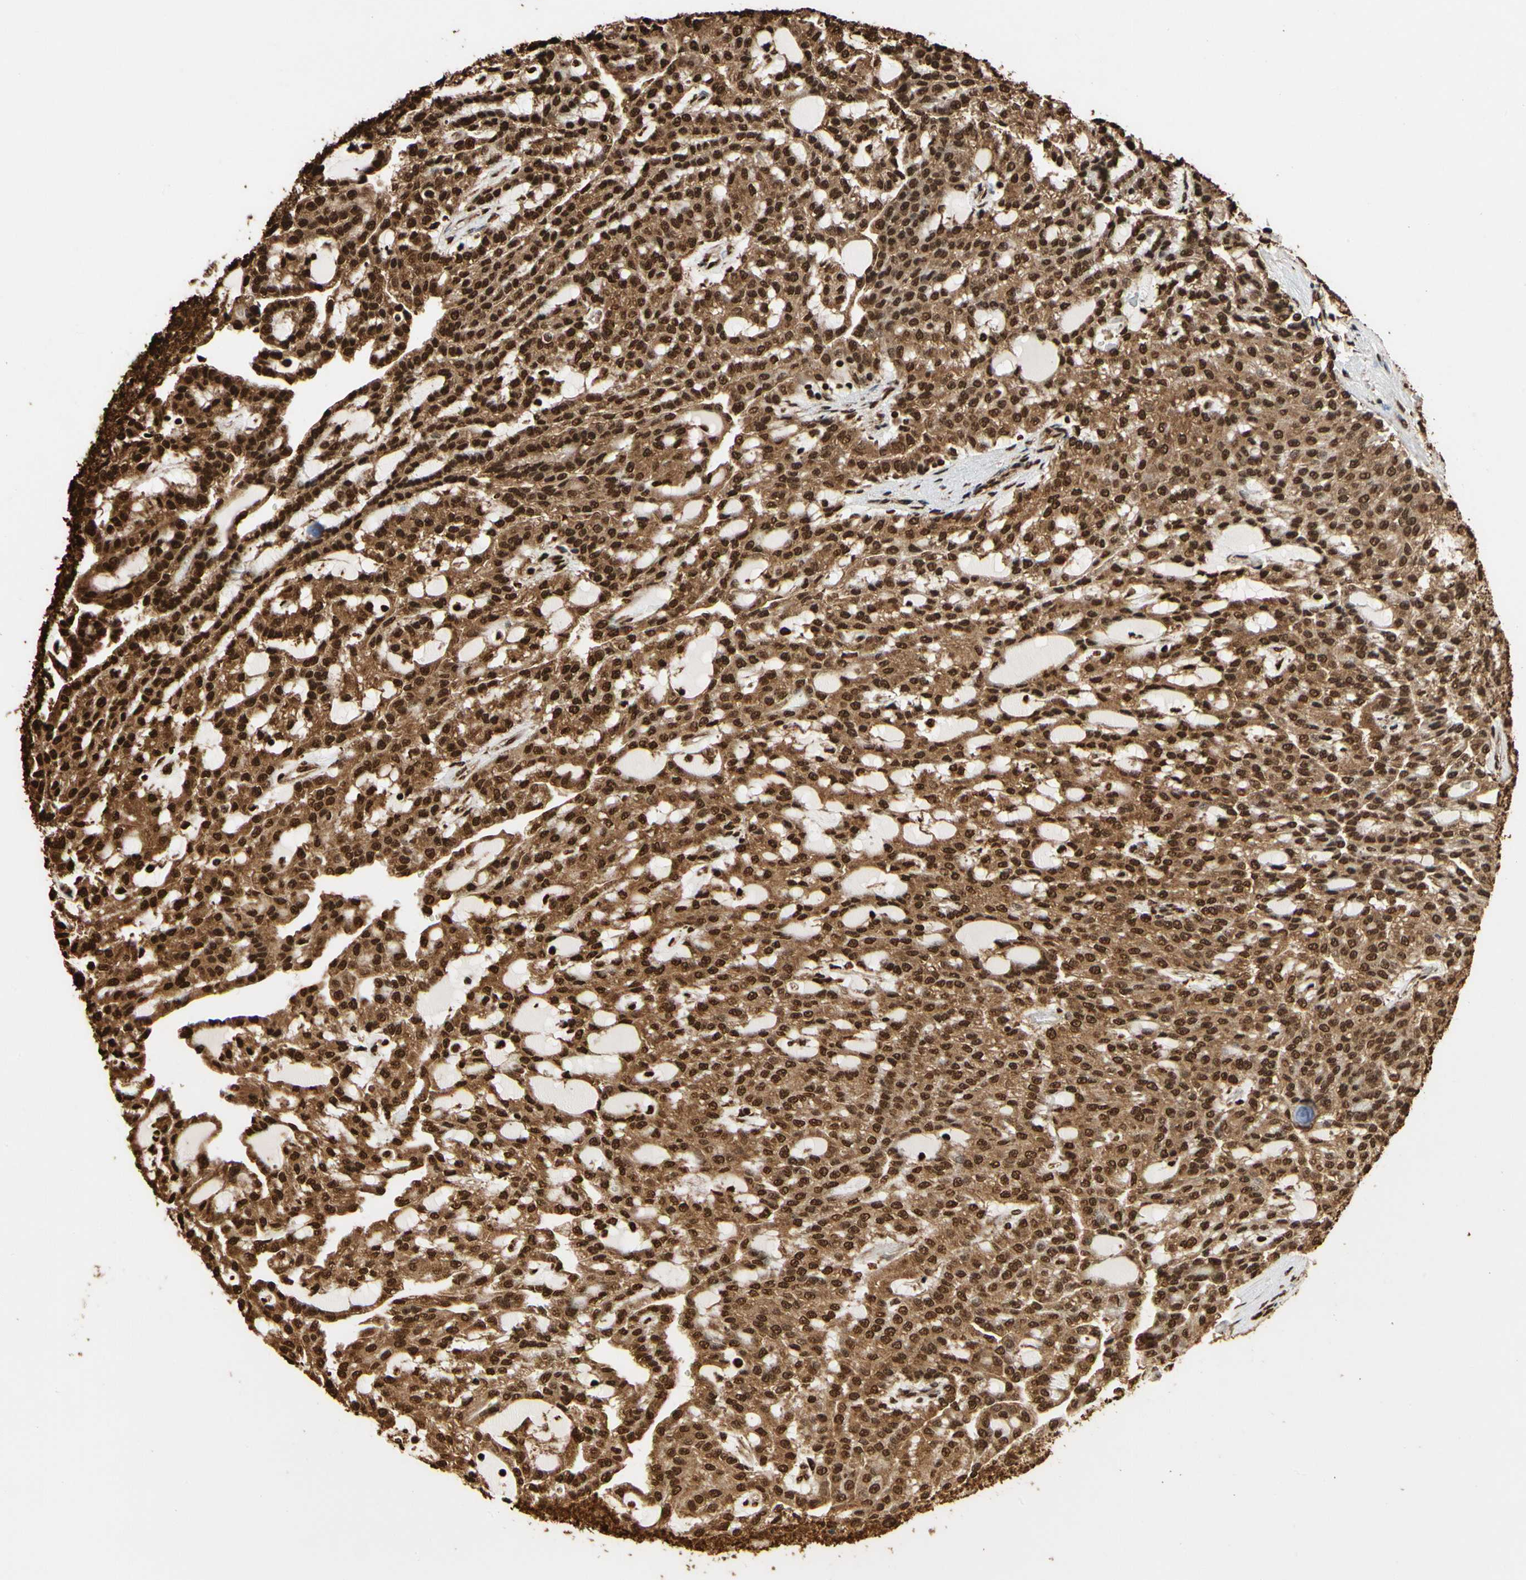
{"staining": {"intensity": "strong", "quantity": ">75%", "location": "cytoplasmic/membranous,nuclear"}, "tissue": "renal cancer", "cell_type": "Tumor cells", "image_type": "cancer", "snomed": [{"axis": "morphology", "description": "Adenocarcinoma, NOS"}, {"axis": "topography", "description": "Kidney"}], "caption": "The image demonstrates immunohistochemical staining of renal adenocarcinoma. There is strong cytoplasmic/membranous and nuclear expression is present in approximately >75% of tumor cells.", "gene": "HNRNPK", "patient": {"sex": "male", "age": 63}}